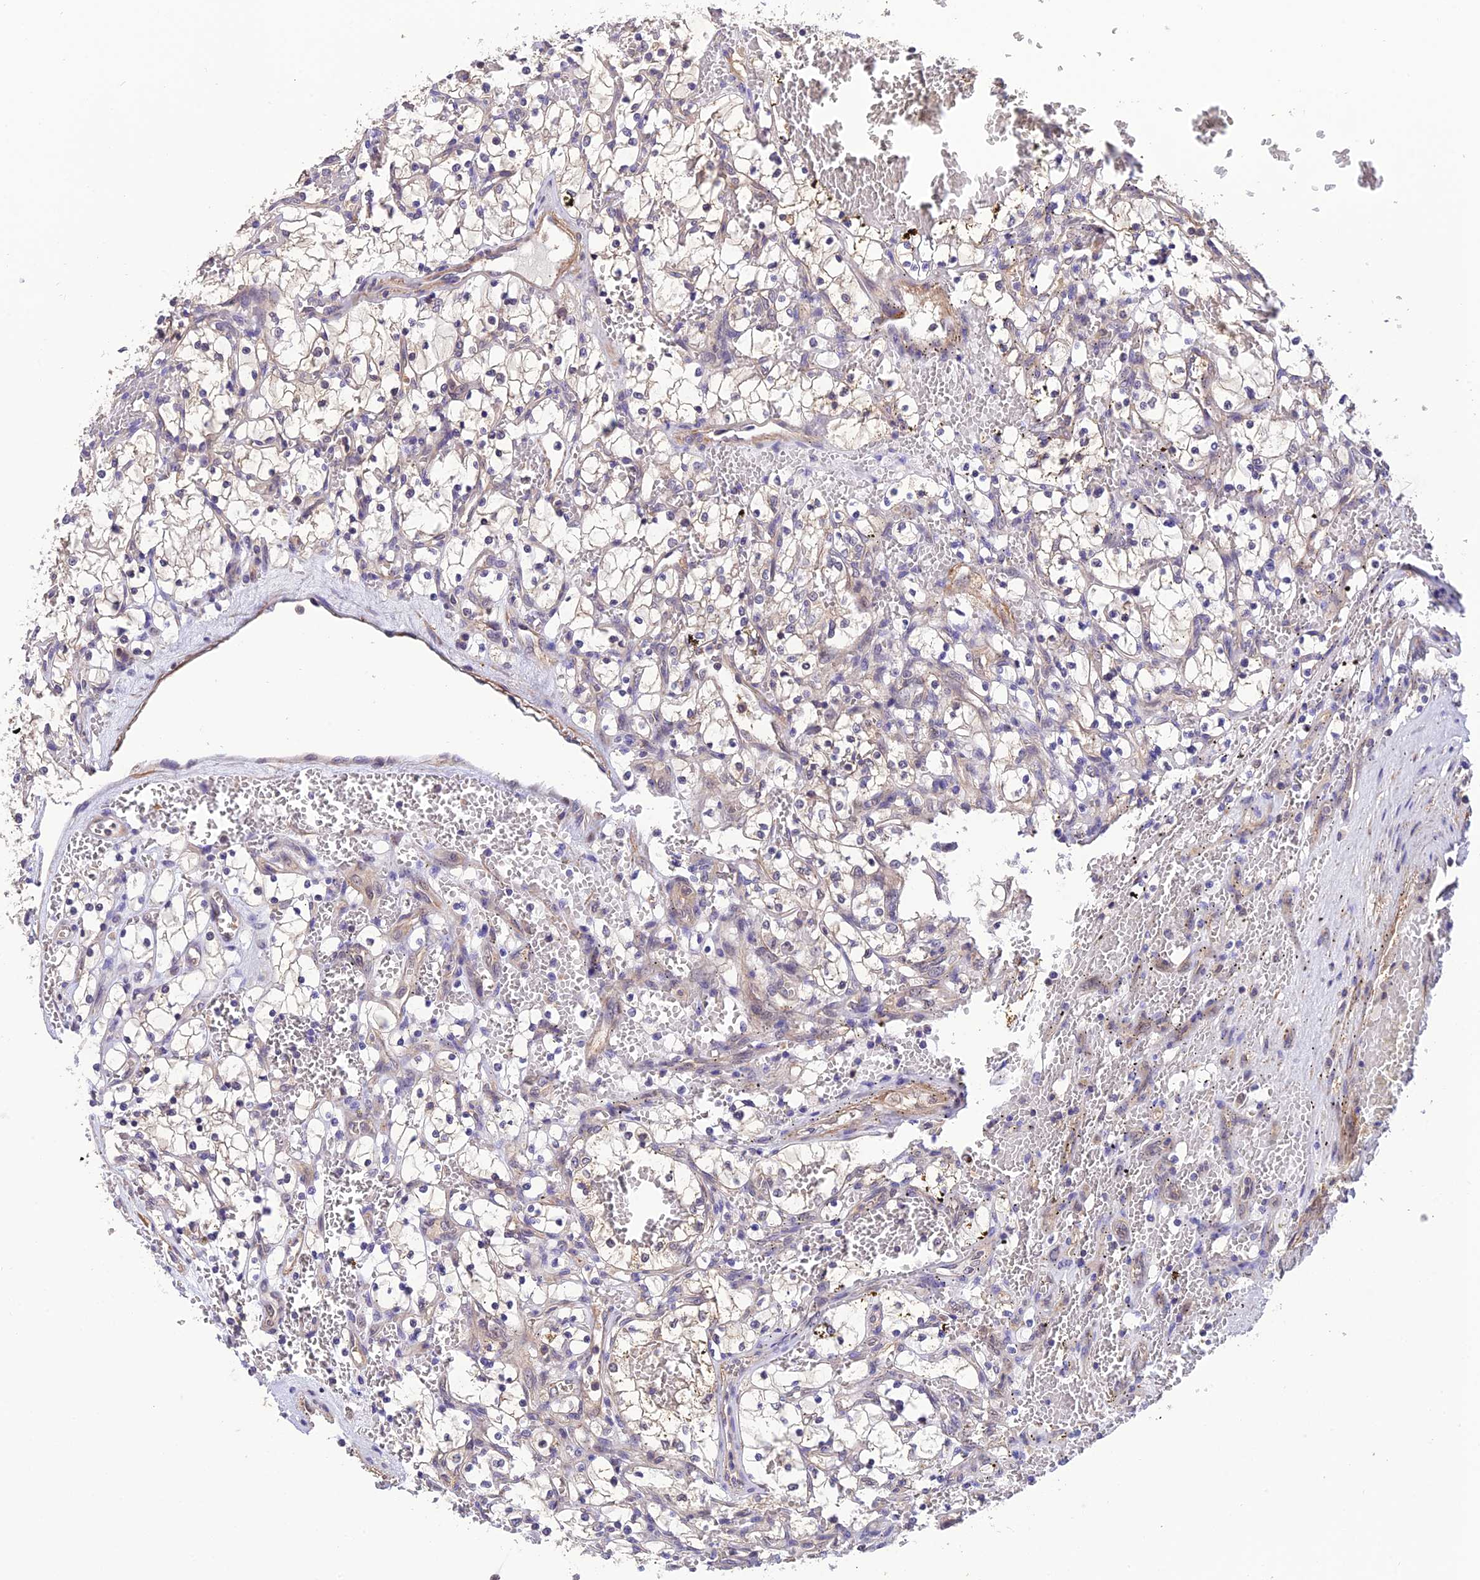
{"staining": {"intensity": "negative", "quantity": "none", "location": "none"}, "tissue": "renal cancer", "cell_type": "Tumor cells", "image_type": "cancer", "snomed": [{"axis": "morphology", "description": "Adenocarcinoma, NOS"}, {"axis": "topography", "description": "Kidney"}], "caption": "A photomicrograph of human adenocarcinoma (renal) is negative for staining in tumor cells.", "gene": "PSMB3", "patient": {"sex": "female", "age": 69}}